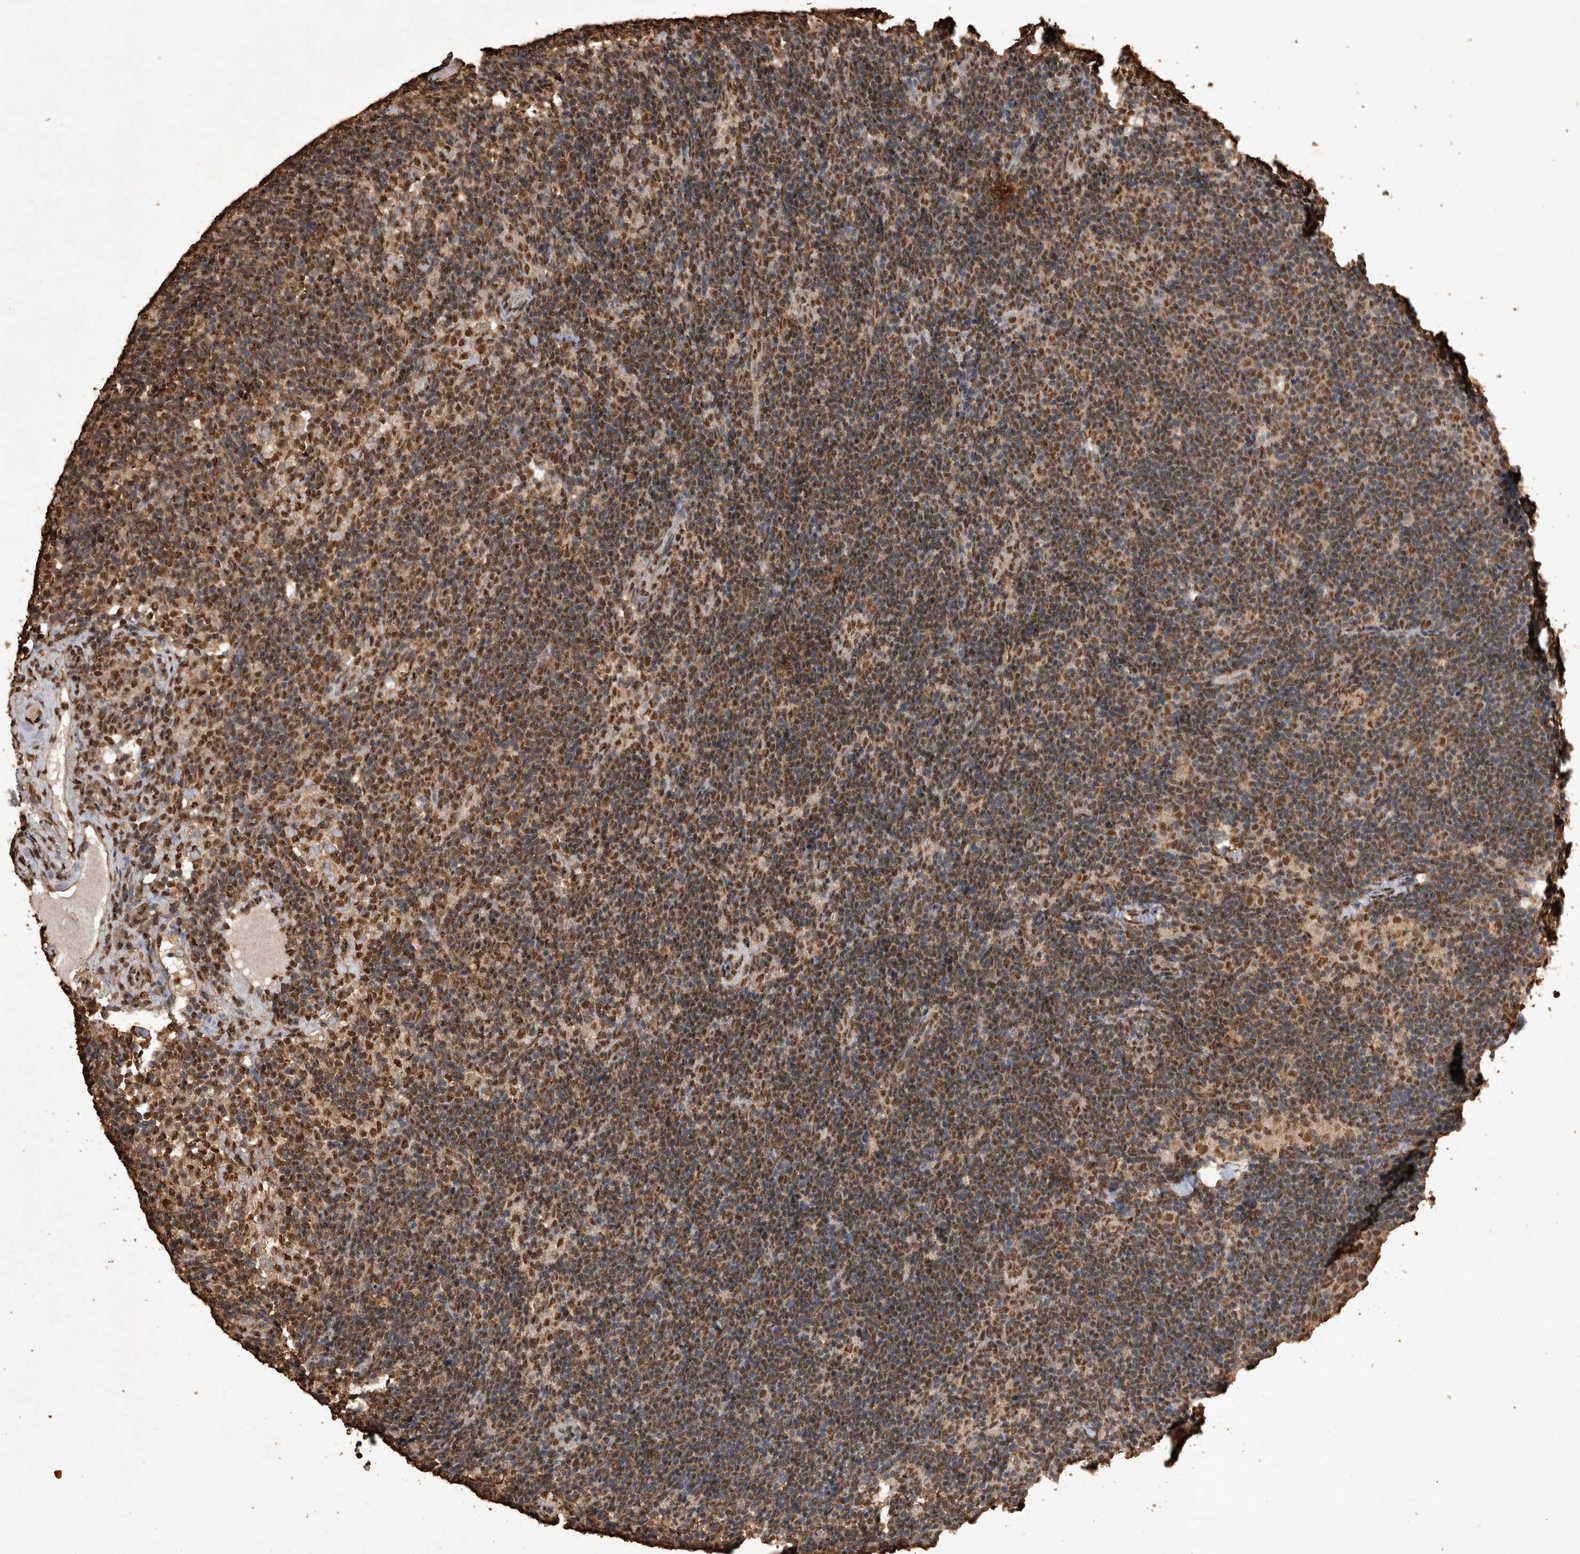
{"staining": {"intensity": "moderate", "quantity": ">75%", "location": "nuclear"}, "tissue": "lymph node", "cell_type": "Germinal center cells", "image_type": "normal", "snomed": [{"axis": "morphology", "description": "Normal tissue, NOS"}, {"axis": "topography", "description": "Lymph node"}], "caption": "Normal lymph node displays moderate nuclear staining in about >75% of germinal center cells The staining is performed using DAB (3,3'-diaminobenzidine) brown chromogen to label protein expression. The nuclei are counter-stained blue using hematoxylin..", "gene": "OAS2", "patient": {"sex": "female", "age": 22}}